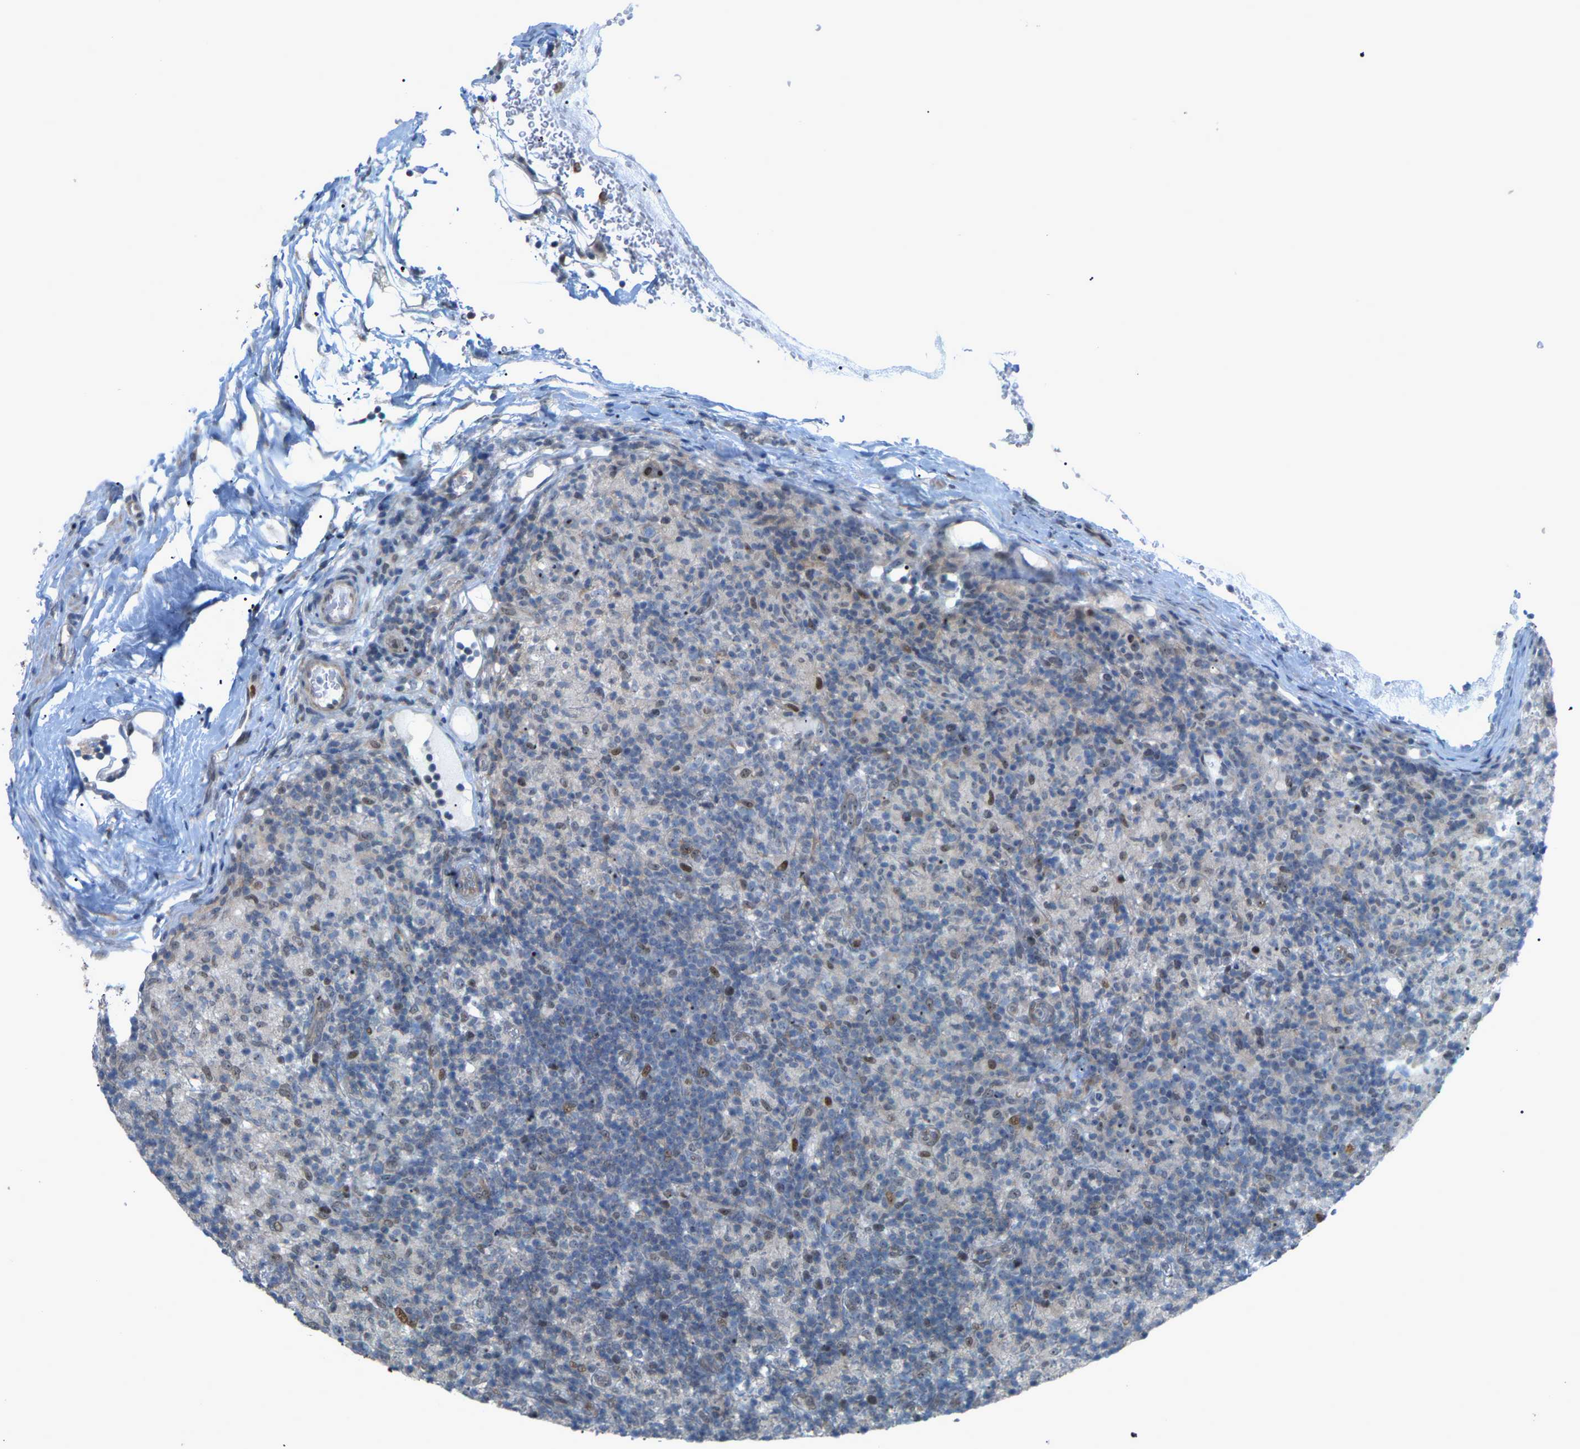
{"staining": {"intensity": "negative", "quantity": "none", "location": "none"}, "tissue": "lymphoma", "cell_type": "Tumor cells", "image_type": "cancer", "snomed": [{"axis": "morphology", "description": "Hodgkin's disease, NOS"}, {"axis": "topography", "description": "Lymph node"}], "caption": "Immunohistochemical staining of lymphoma shows no significant expression in tumor cells.", "gene": "CROT", "patient": {"sex": "male", "age": 70}}